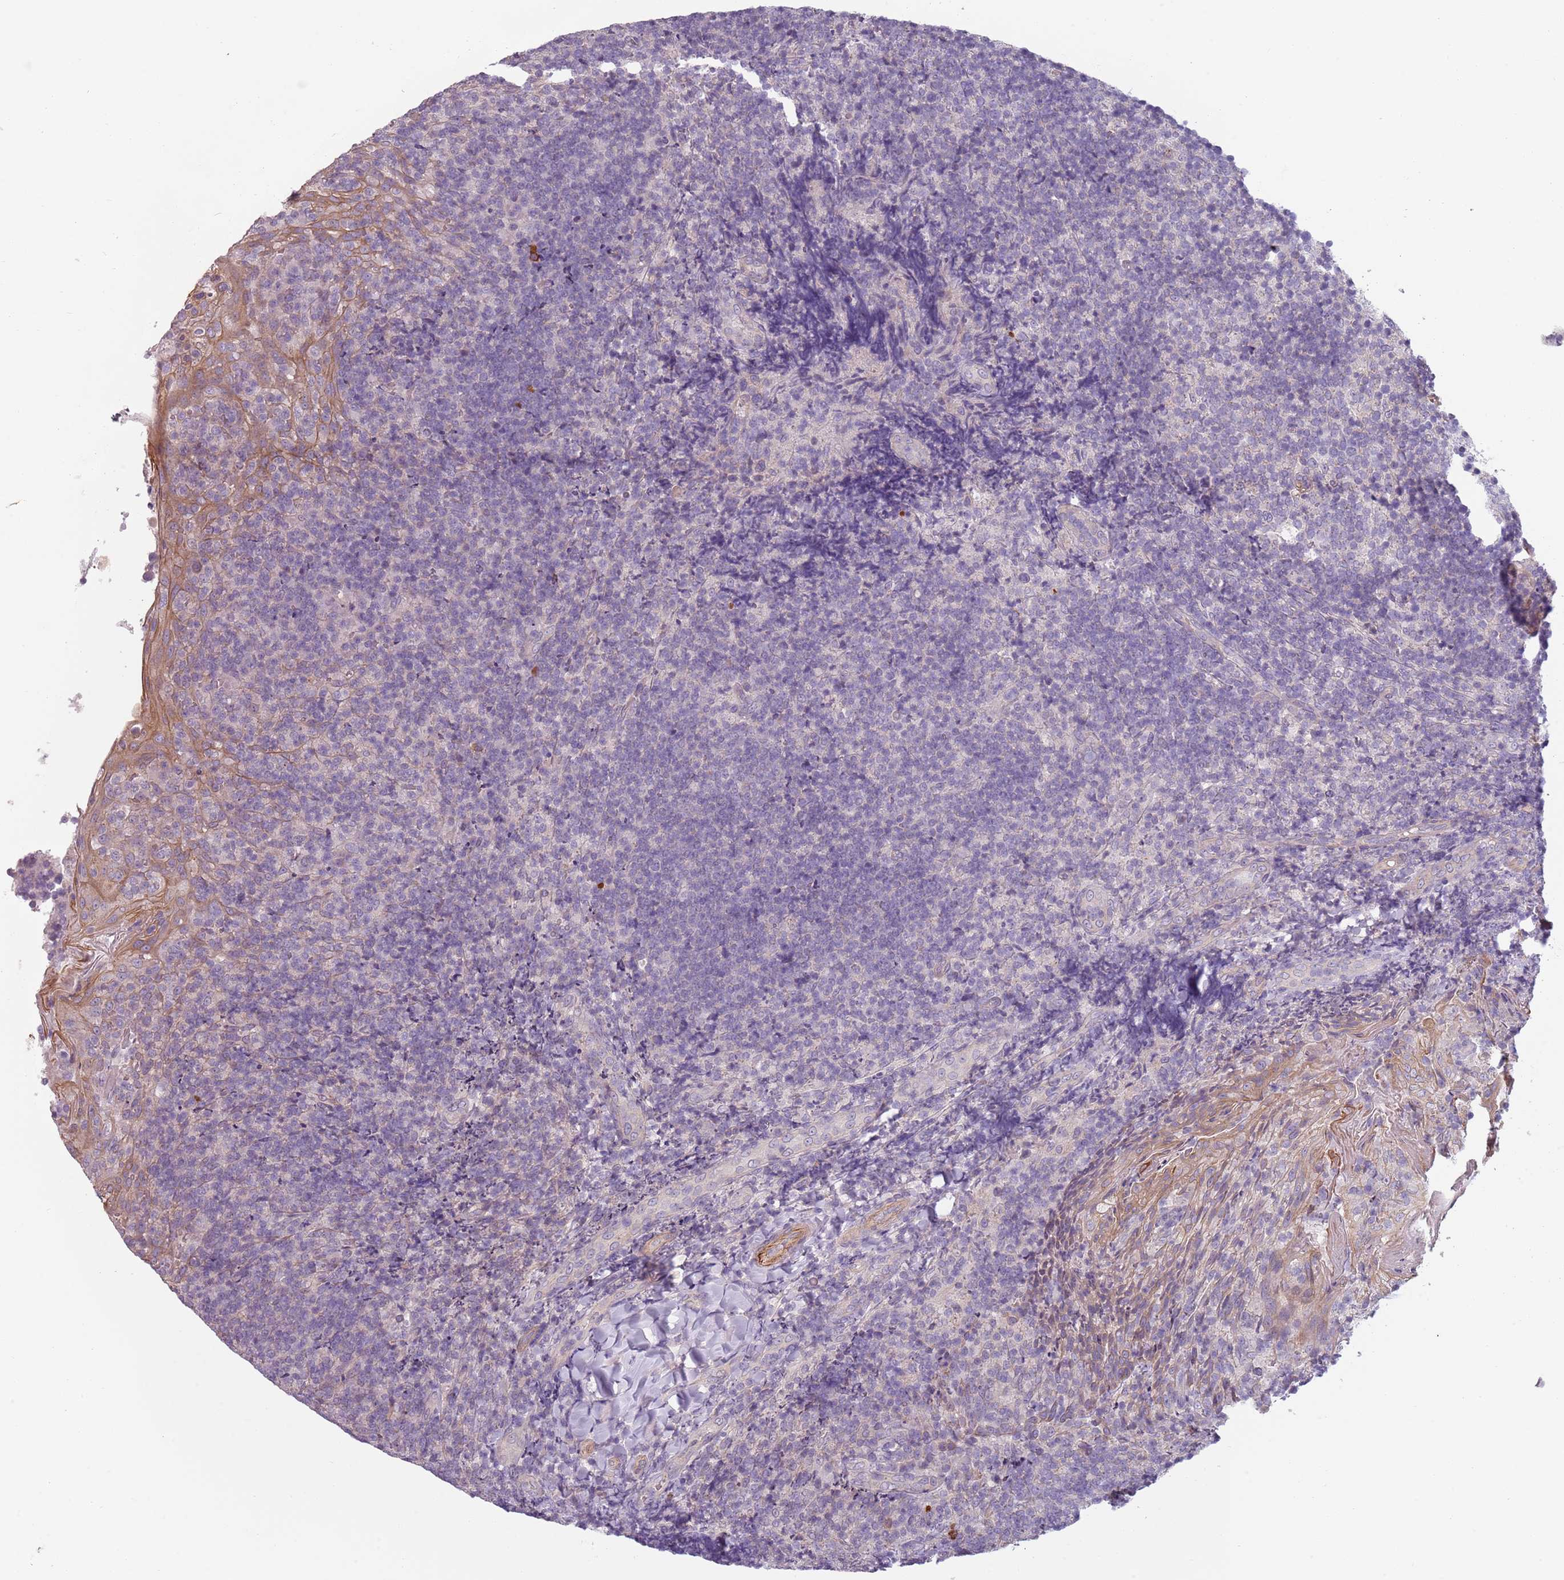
{"staining": {"intensity": "negative", "quantity": "none", "location": "none"}, "tissue": "tonsil", "cell_type": "Germinal center cells", "image_type": "normal", "snomed": [{"axis": "morphology", "description": "Normal tissue, NOS"}, {"axis": "topography", "description": "Tonsil"}], "caption": "Protein analysis of benign tonsil shows no significant staining in germinal center cells.", "gene": "TLCD2", "patient": {"sex": "female", "age": 10}}